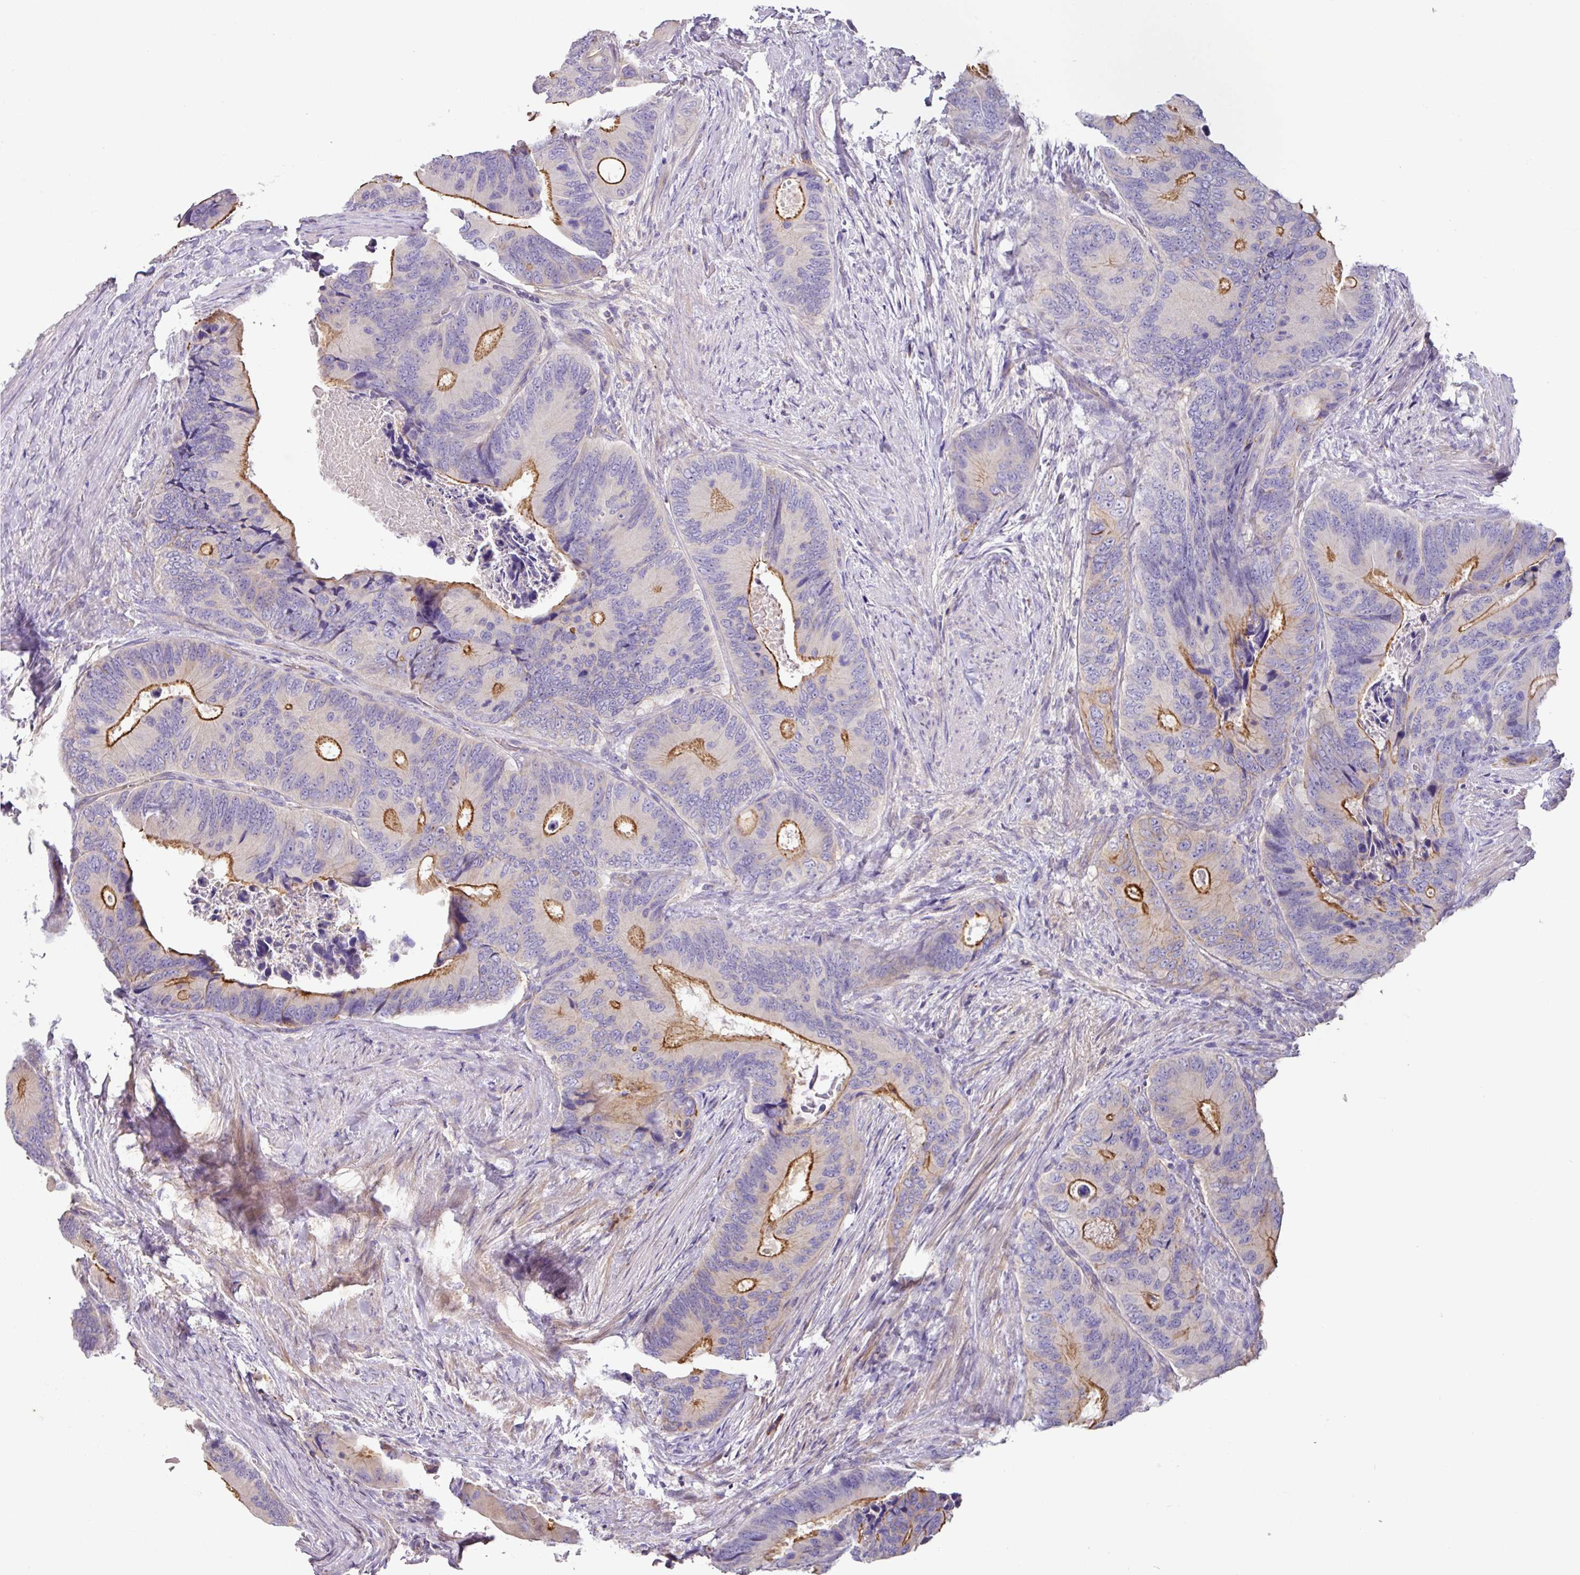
{"staining": {"intensity": "strong", "quantity": "<25%", "location": "cytoplasmic/membranous"}, "tissue": "colorectal cancer", "cell_type": "Tumor cells", "image_type": "cancer", "snomed": [{"axis": "morphology", "description": "Adenocarcinoma, NOS"}, {"axis": "topography", "description": "Colon"}], "caption": "Protein expression analysis of colorectal adenocarcinoma displays strong cytoplasmic/membranous staining in about <25% of tumor cells. Nuclei are stained in blue.", "gene": "AGR3", "patient": {"sex": "male", "age": 84}}